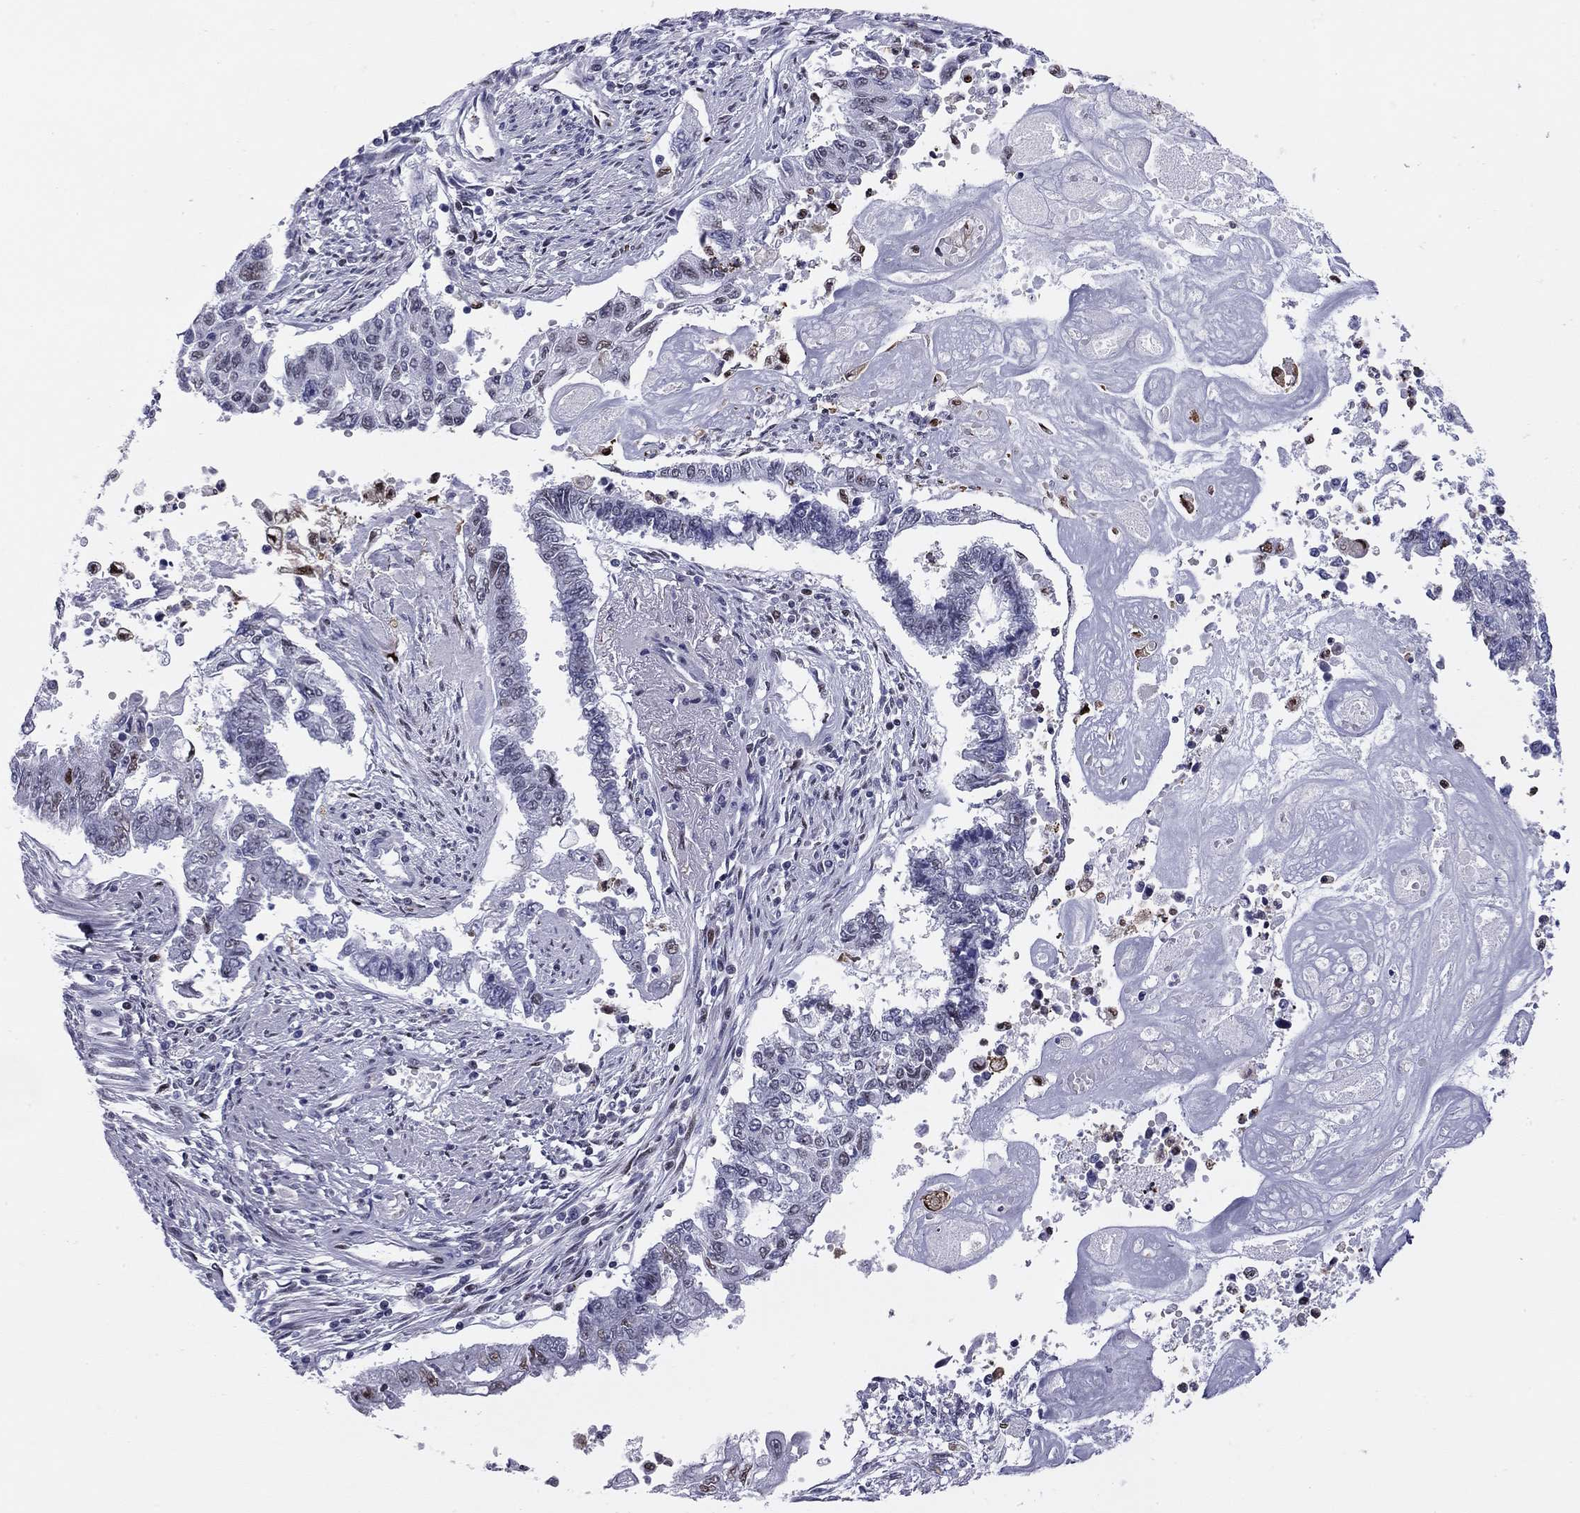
{"staining": {"intensity": "moderate", "quantity": "<25%", "location": "nuclear"}, "tissue": "endometrial cancer", "cell_type": "Tumor cells", "image_type": "cancer", "snomed": [{"axis": "morphology", "description": "Adenocarcinoma, NOS"}, {"axis": "topography", "description": "Uterus"}], "caption": "Immunohistochemistry (IHC) micrograph of neoplastic tissue: endometrial adenocarcinoma stained using immunohistochemistry (IHC) exhibits low levels of moderate protein expression localized specifically in the nuclear of tumor cells, appearing as a nuclear brown color.", "gene": "PCGF3", "patient": {"sex": "female", "age": 59}}